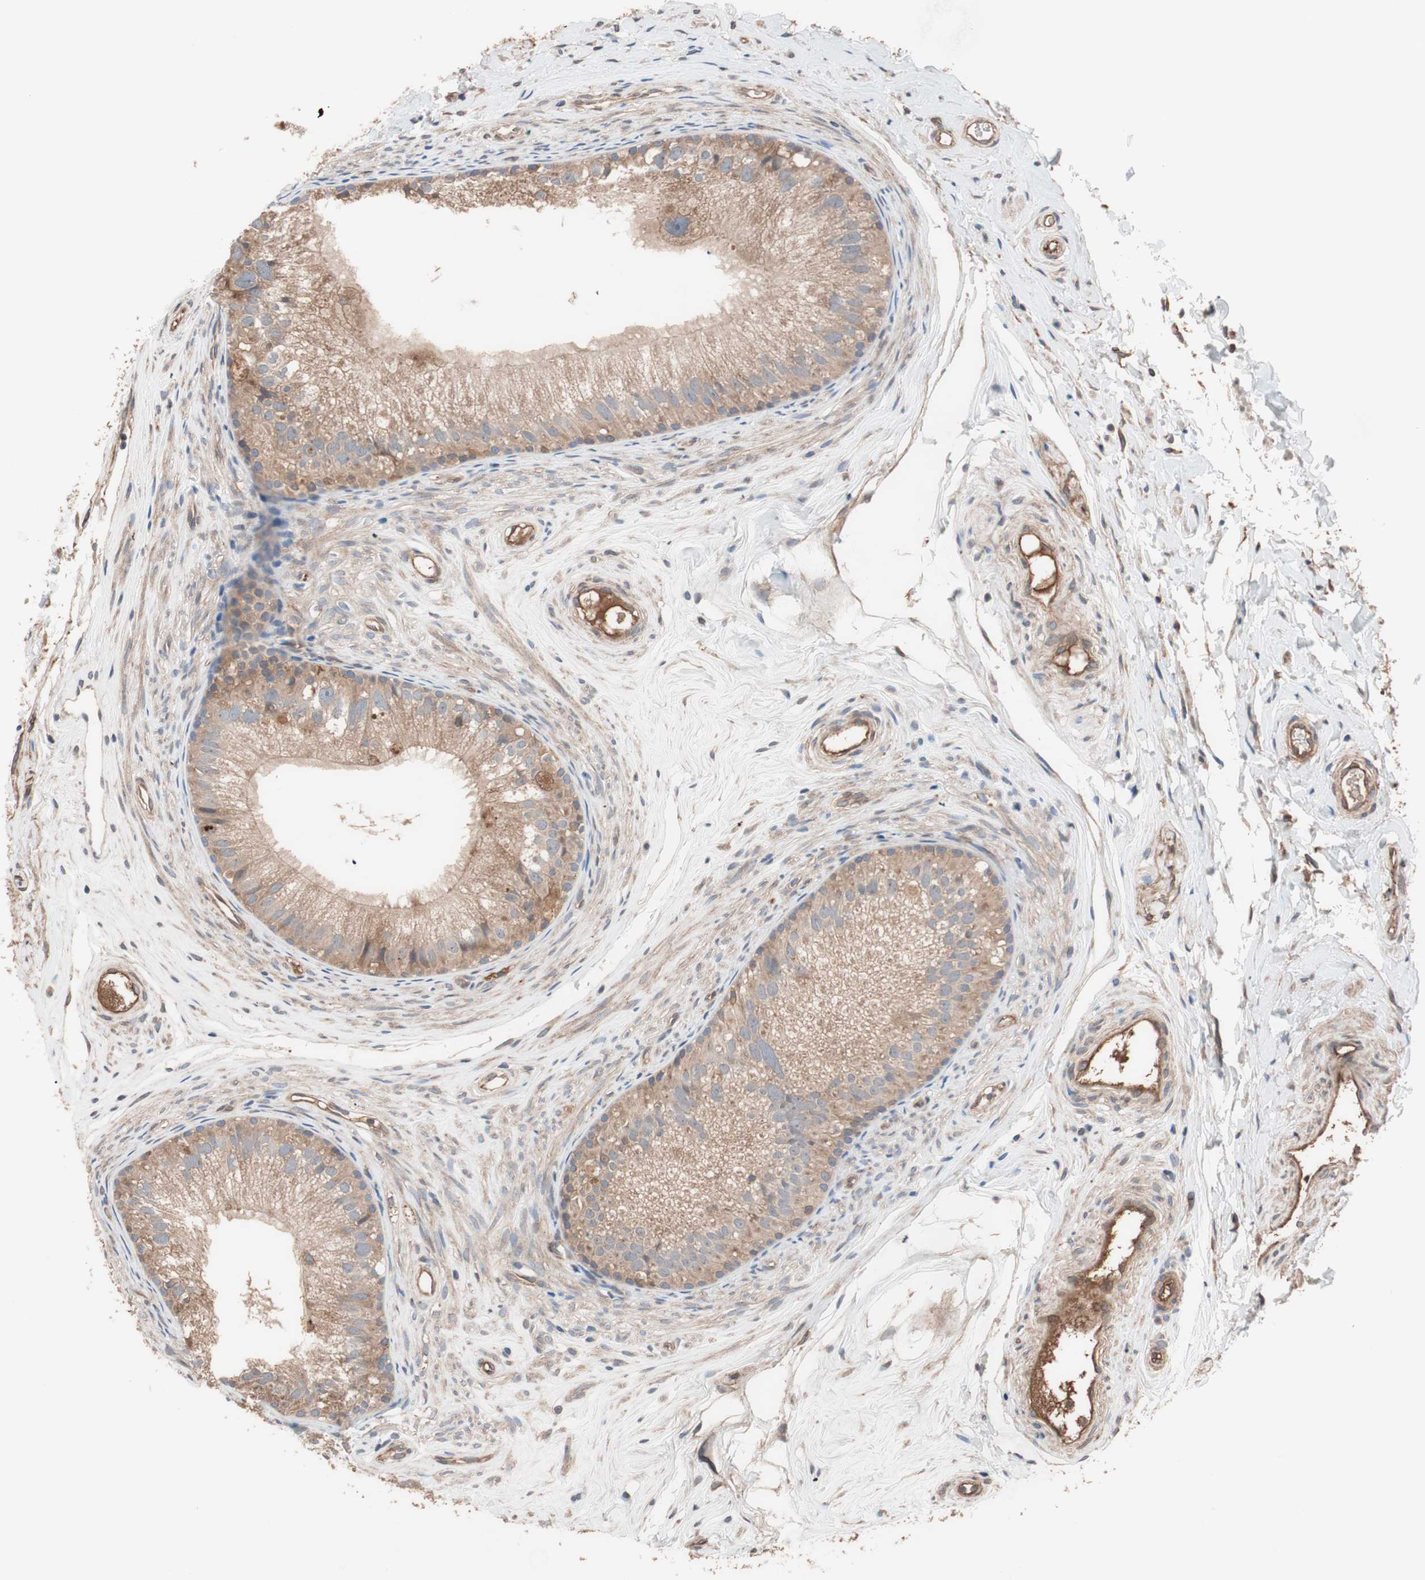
{"staining": {"intensity": "moderate", "quantity": ">75%", "location": "cytoplasmic/membranous"}, "tissue": "epididymis", "cell_type": "Glandular cells", "image_type": "normal", "snomed": [{"axis": "morphology", "description": "Normal tissue, NOS"}, {"axis": "topography", "description": "Epididymis"}], "caption": "Immunohistochemistry (IHC) (DAB) staining of benign human epididymis exhibits moderate cytoplasmic/membranous protein positivity in approximately >75% of glandular cells.", "gene": "SDC4", "patient": {"sex": "male", "age": 56}}